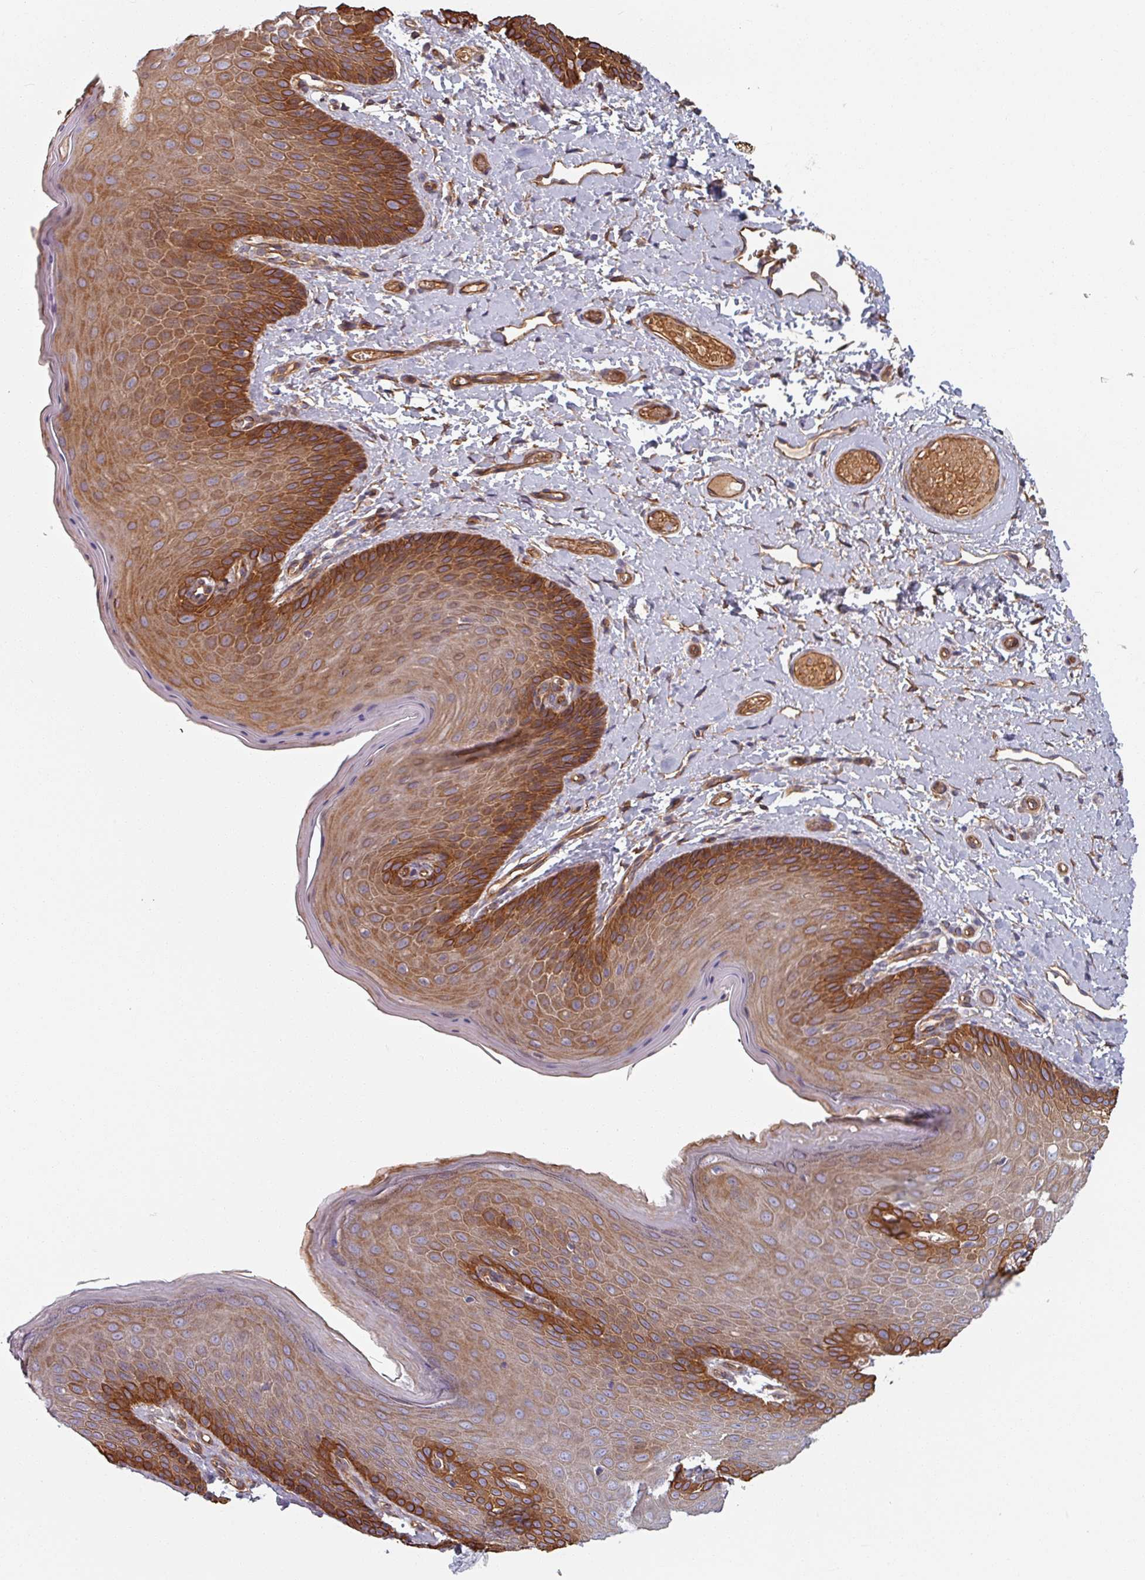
{"staining": {"intensity": "strong", "quantity": "25%-75%", "location": "cytoplasmic/membranous"}, "tissue": "skin", "cell_type": "Epidermal cells", "image_type": "normal", "snomed": [{"axis": "morphology", "description": "Normal tissue, NOS"}, {"axis": "topography", "description": "Anal"}], "caption": "DAB (3,3'-diaminobenzidine) immunohistochemical staining of unremarkable human skin shows strong cytoplasmic/membranous protein staining in approximately 25%-75% of epidermal cells.", "gene": "C4BPB", "patient": {"sex": "female", "age": 40}}